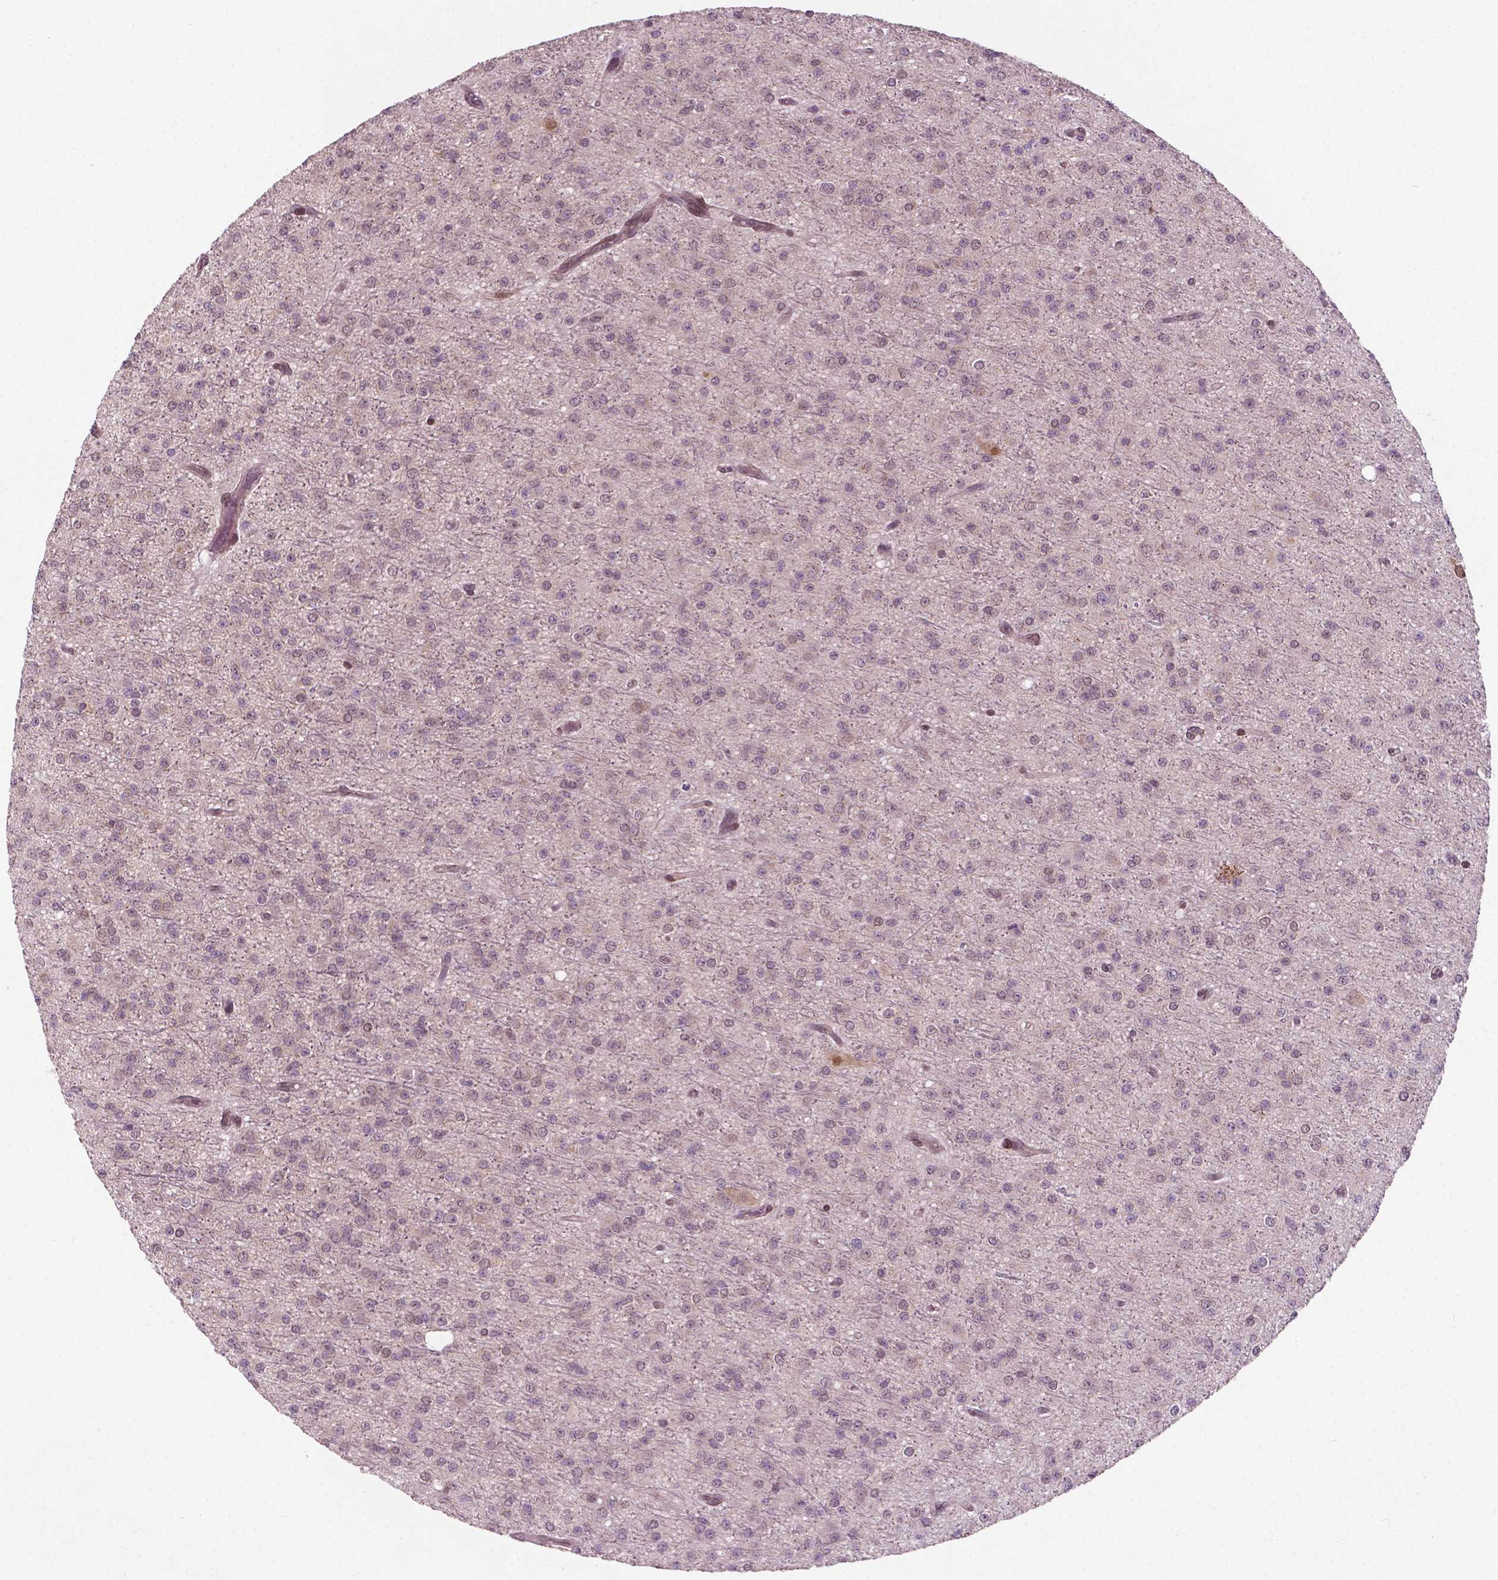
{"staining": {"intensity": "weak", "quantity": "25%-75%", "location": "cytoplasmic/membranous,nuclear"}, "tissue": "glioma", "cell_type": "Tumor cells", "image_type": "cancer", "snomed": [{"axis": "morphology", "description": "Glioma, malignant, Low grade"}, {"axis": "topography", "description": "Brain"}], "caption": "Weak cytoplasmic/membranous and nuclear positivity for a protein is present in about 25%-75% of tumor cells of malignant glioma (low-grade) using immunohistochemistry.", "gene": "NFAT5", "patient": {"sex": "male", "age": 27}}